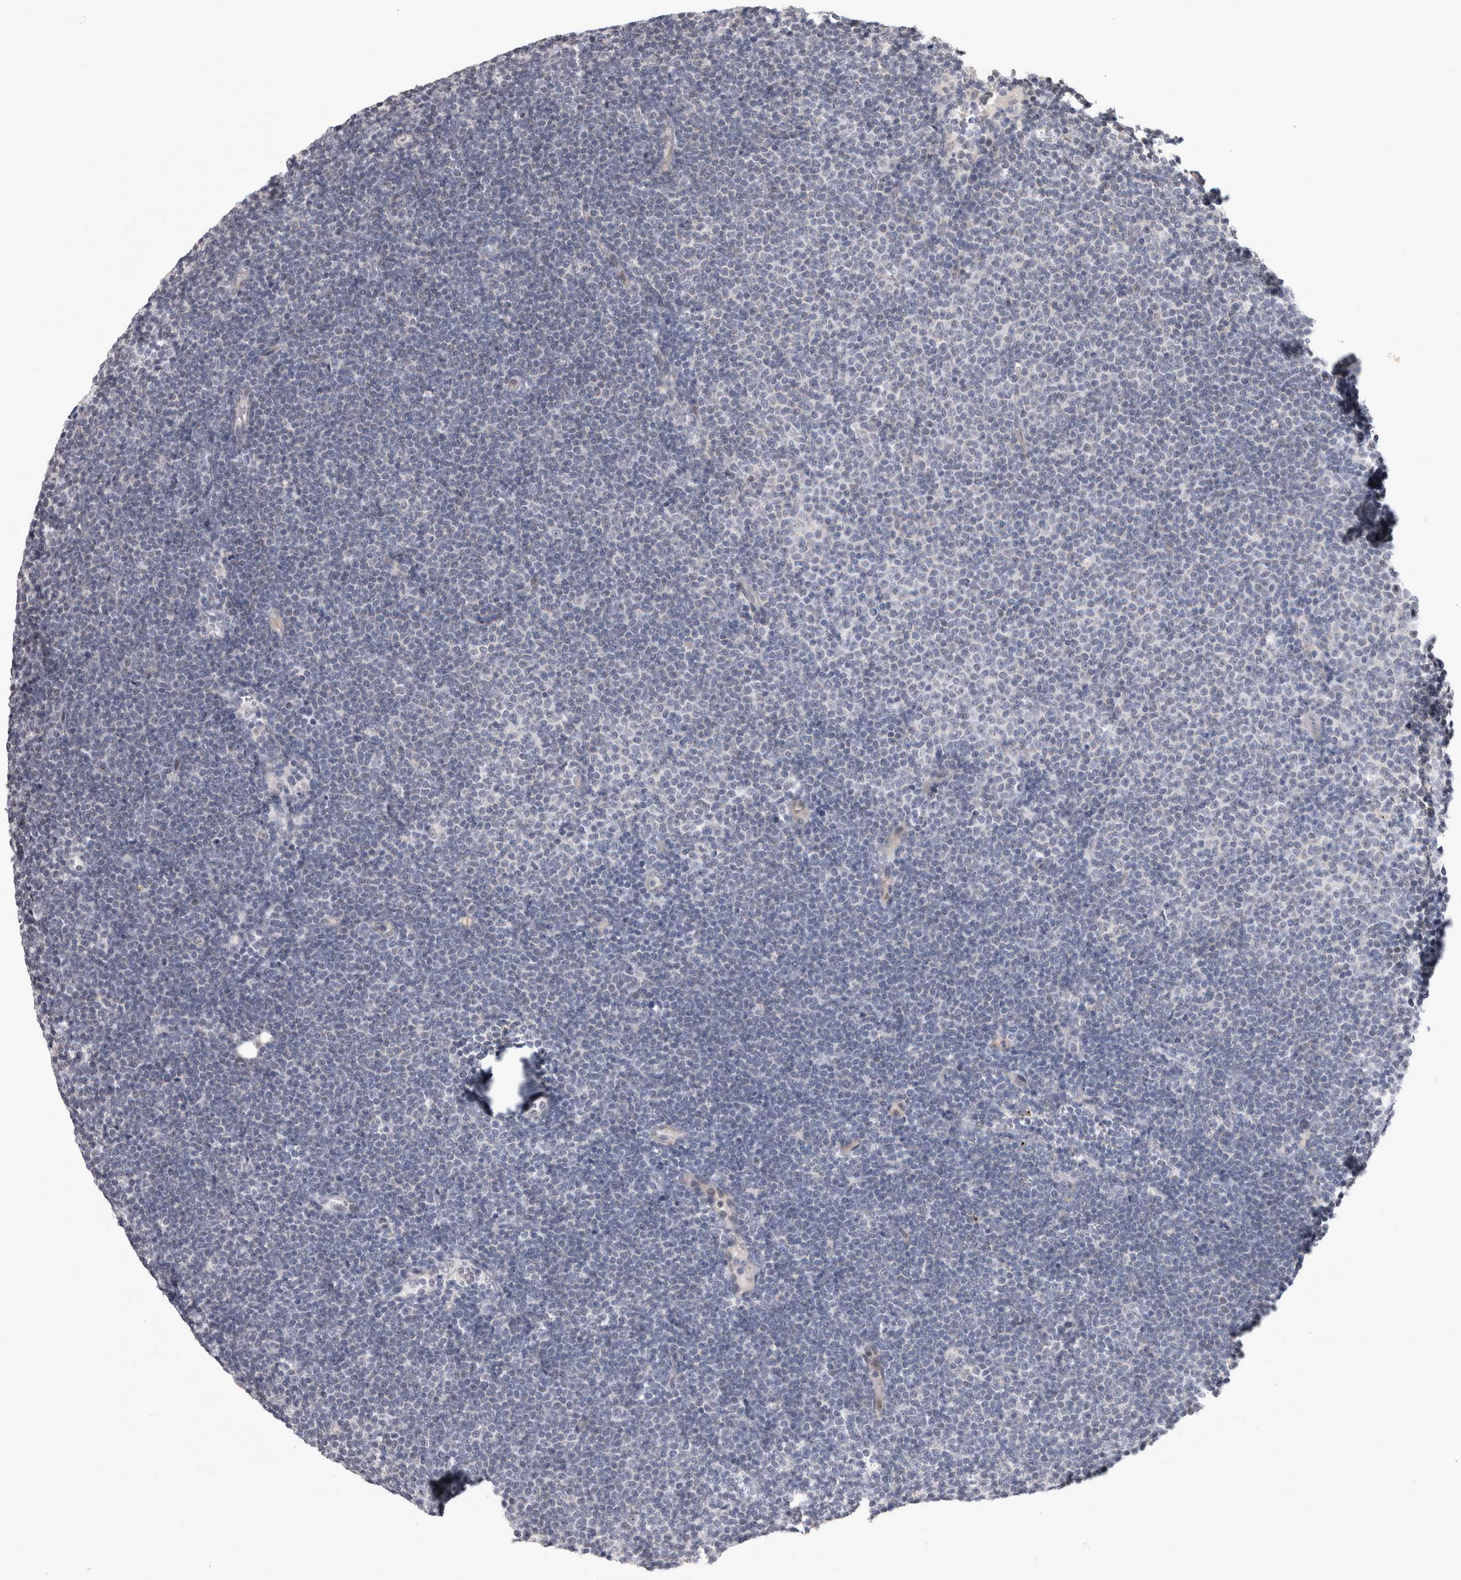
{"staining": {"intensity": "negative", "quantity": "none", "location": "none"}, "tissue": "lymphoma", "cell_type": "Tumor cells", "image_type": "cancer", "snomed": [{"axis": "morphology", "description": "Malignant lymphoma, non-Hodgkin's type, Low grade"}, {"axis": "topography", "description": "Lymph node"}], "caption": "Immunohistochemistry (IHC) of malignant lymphoma, non-Hodgkin's type (low-grade) displays no staining in tumor cells.", "gene": "IFI44", "patient": {"sex": "female", "age": 53}}